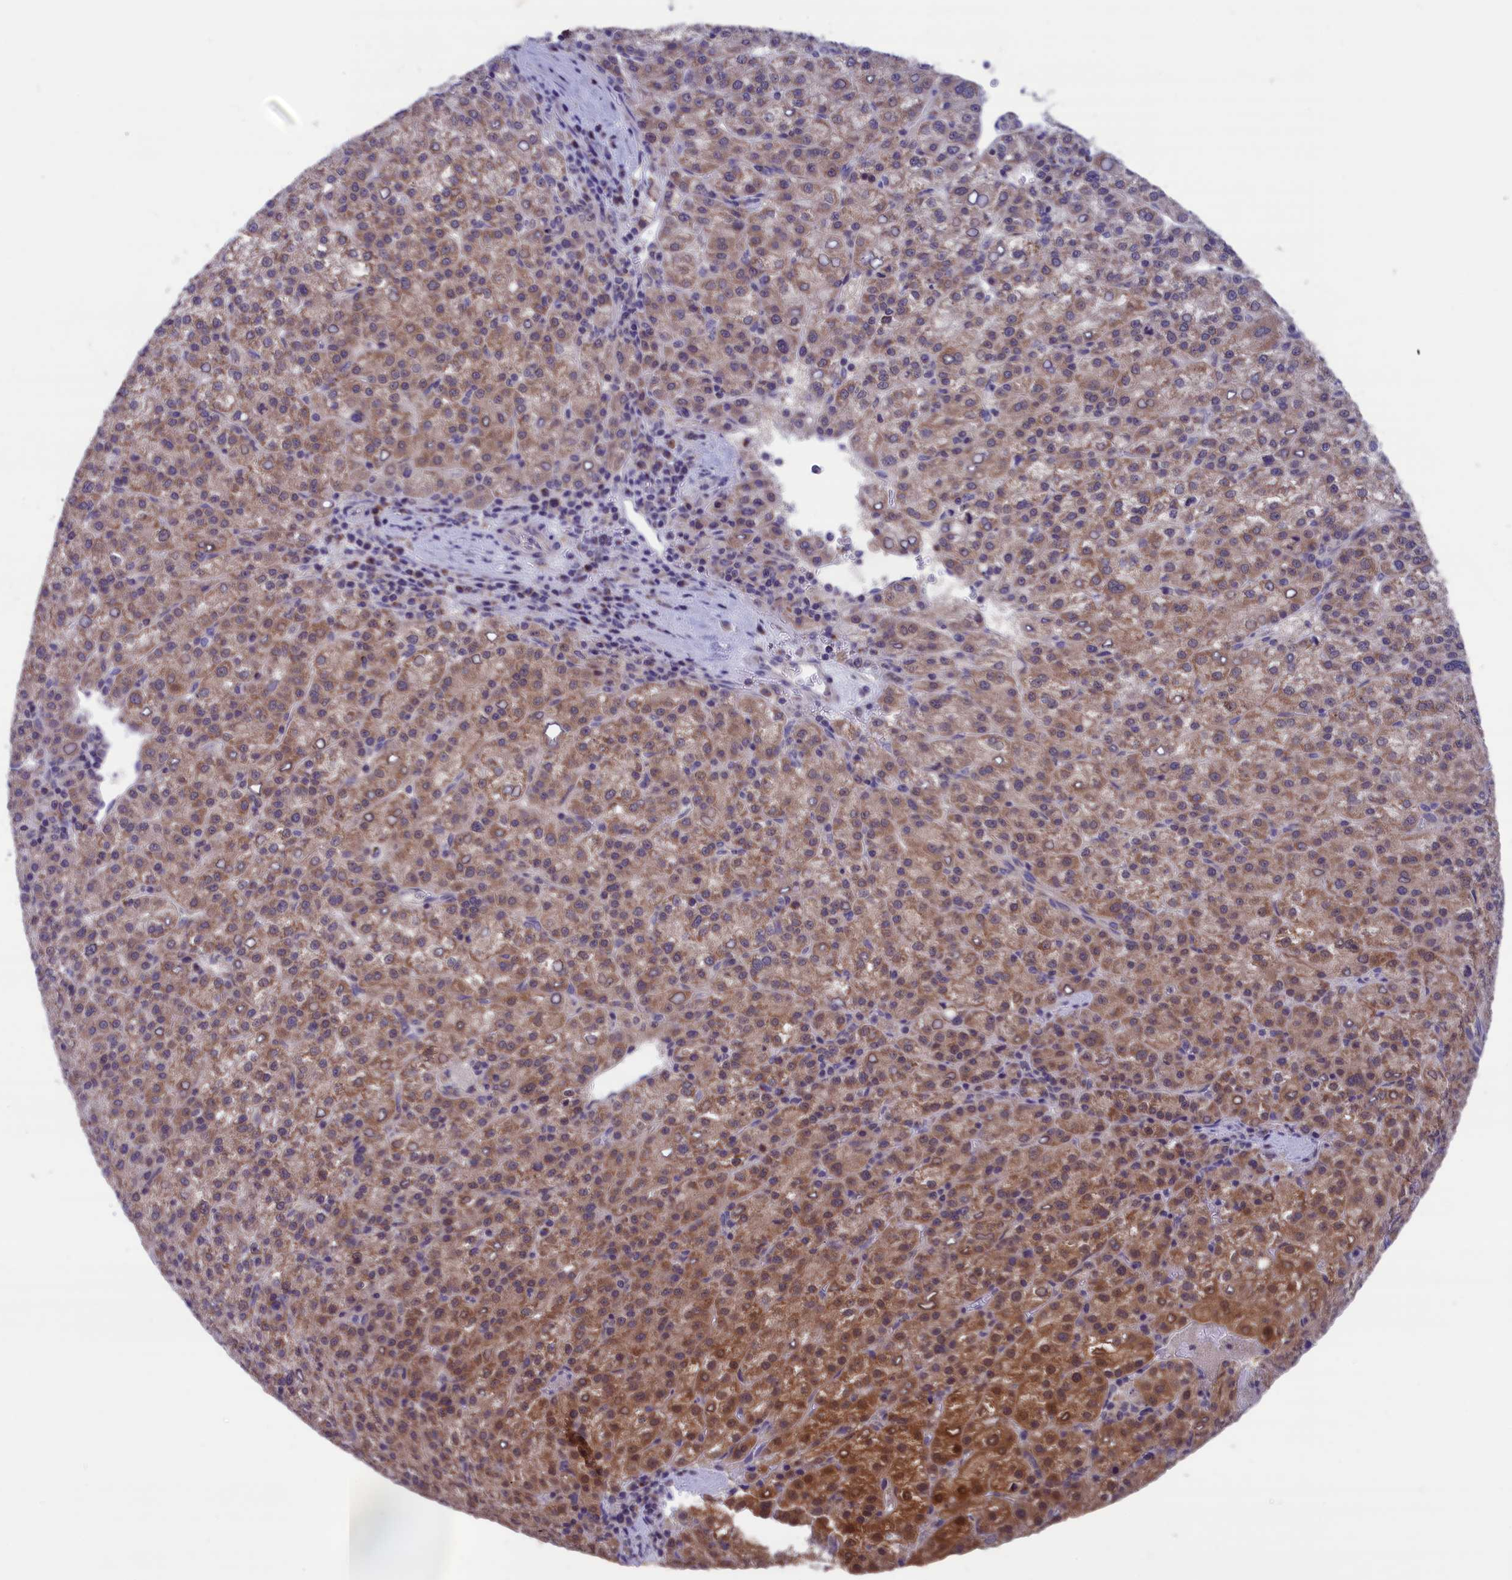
{"staining": {"intensity": "moderate", "quantity": ">75%", "location": "cytoplasmic/membranous"}, "tissue": "liver cancer", "cell_type": "Tumor cells", "image_type": "cancer", "snomed": [{"axis": "morphology", "description": "Carcinoma, Hepatocellular, NOS"}, {"axis": "topography", "description": "Liver"}], "caption": "Human liver cancer (hepatocellular carcinoma) stained for a protein (brown) displays moderate cytoplasmic/membranous positive expression in about >75% of tumor cells.", "gene": "TIMM44", "patient": {"sex": "female", "age": 58}}